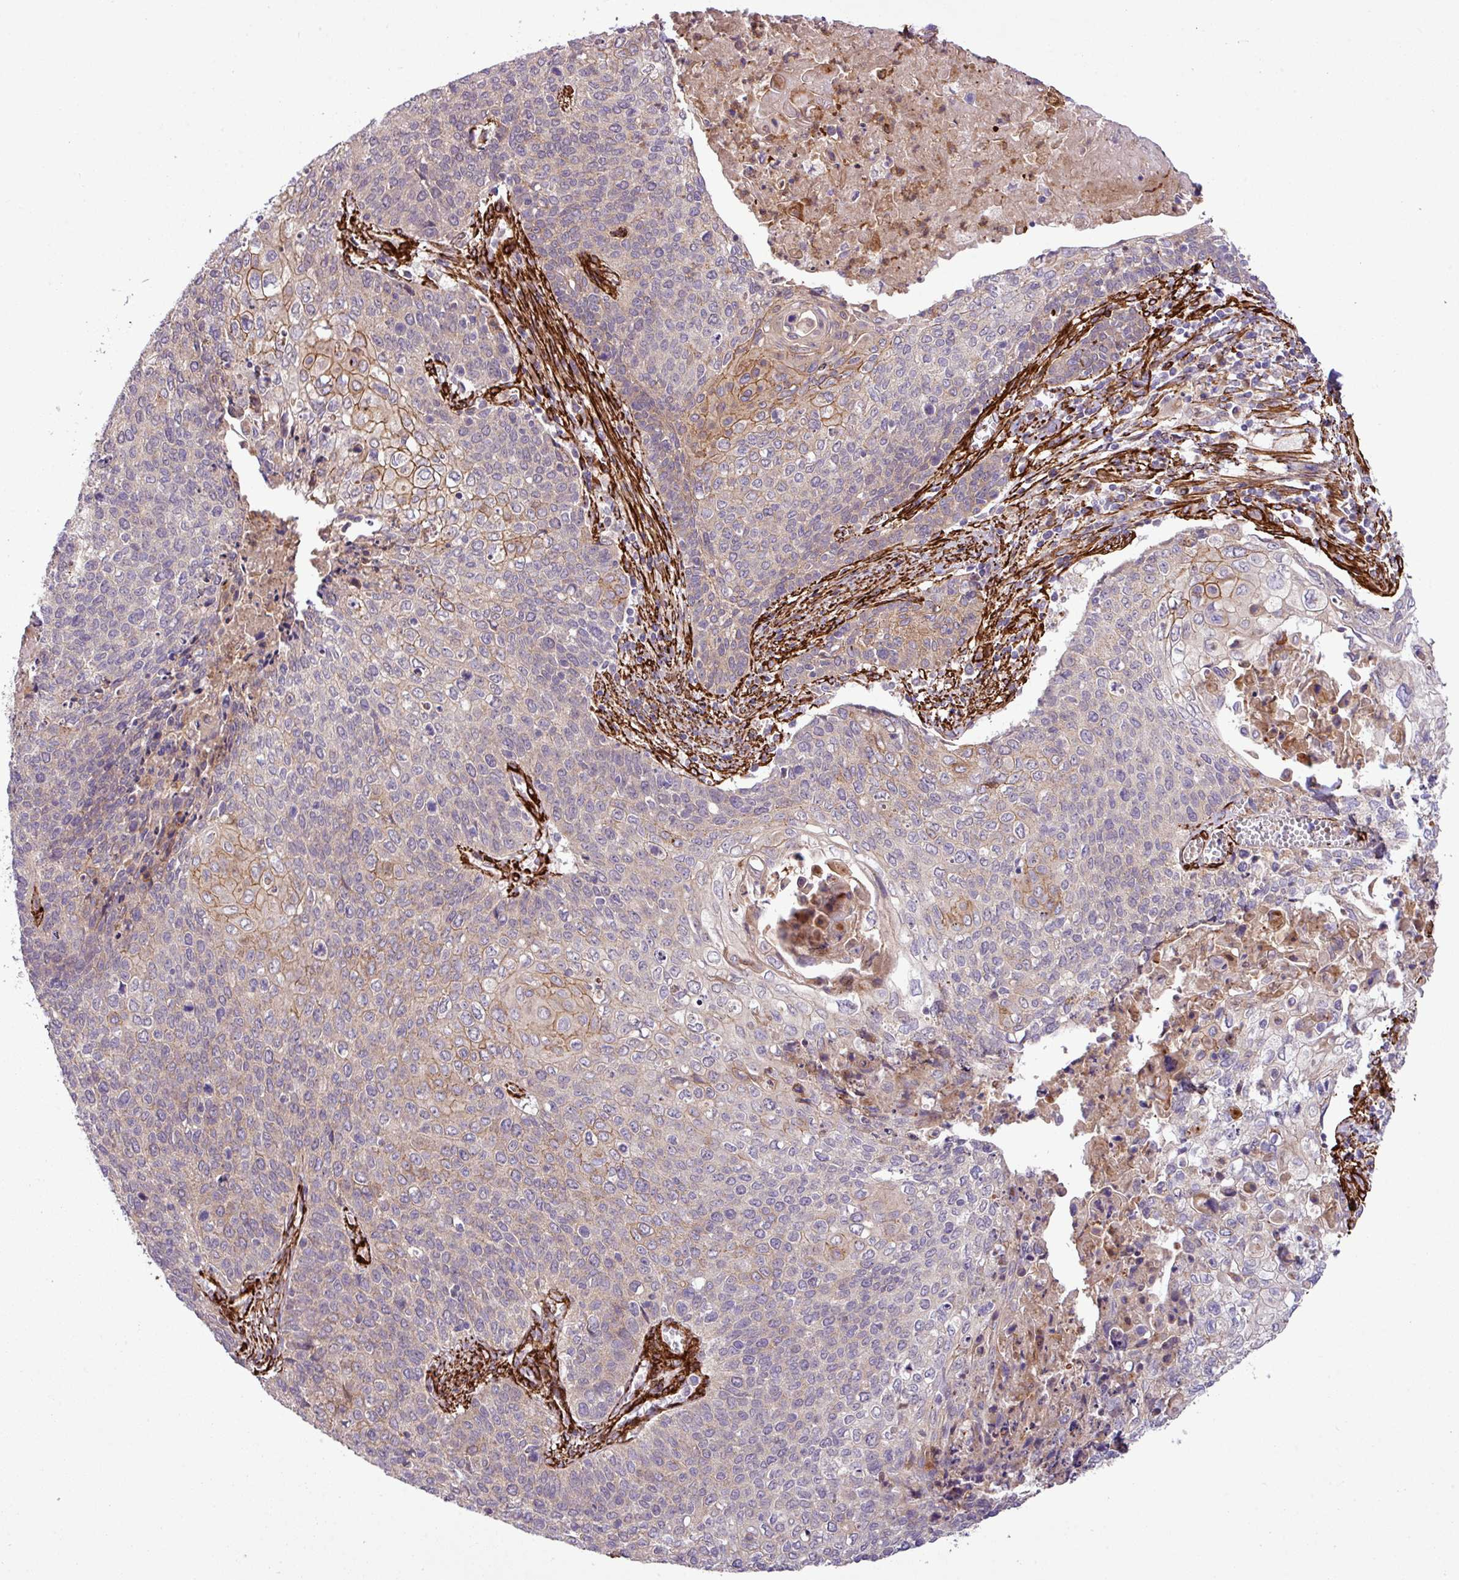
{"staining": {"intensity": "moderate", "quantity": "<25%", "location": "cytoplasmic/membranous"}, "tissue": "cervical cancer", "cell_type": "Tumor cells", "image_type": "cancer", "snomed": [{"axis": "morphology", "description": "Squamous cell carcinoma, NOS"}, {"axis": "topography", "description": "Cervix"}], "caption": "Cervical cancer stained with DAB (3,3'-diaminobenzidine) immunohistochemistry (IHC) demonstrates low levels of moderate cytoplasmic/membranous positivity in approximately <25% of tumor cells.", "gene": "FAM47E", "patient": {"sex": "female", "age": 39}}